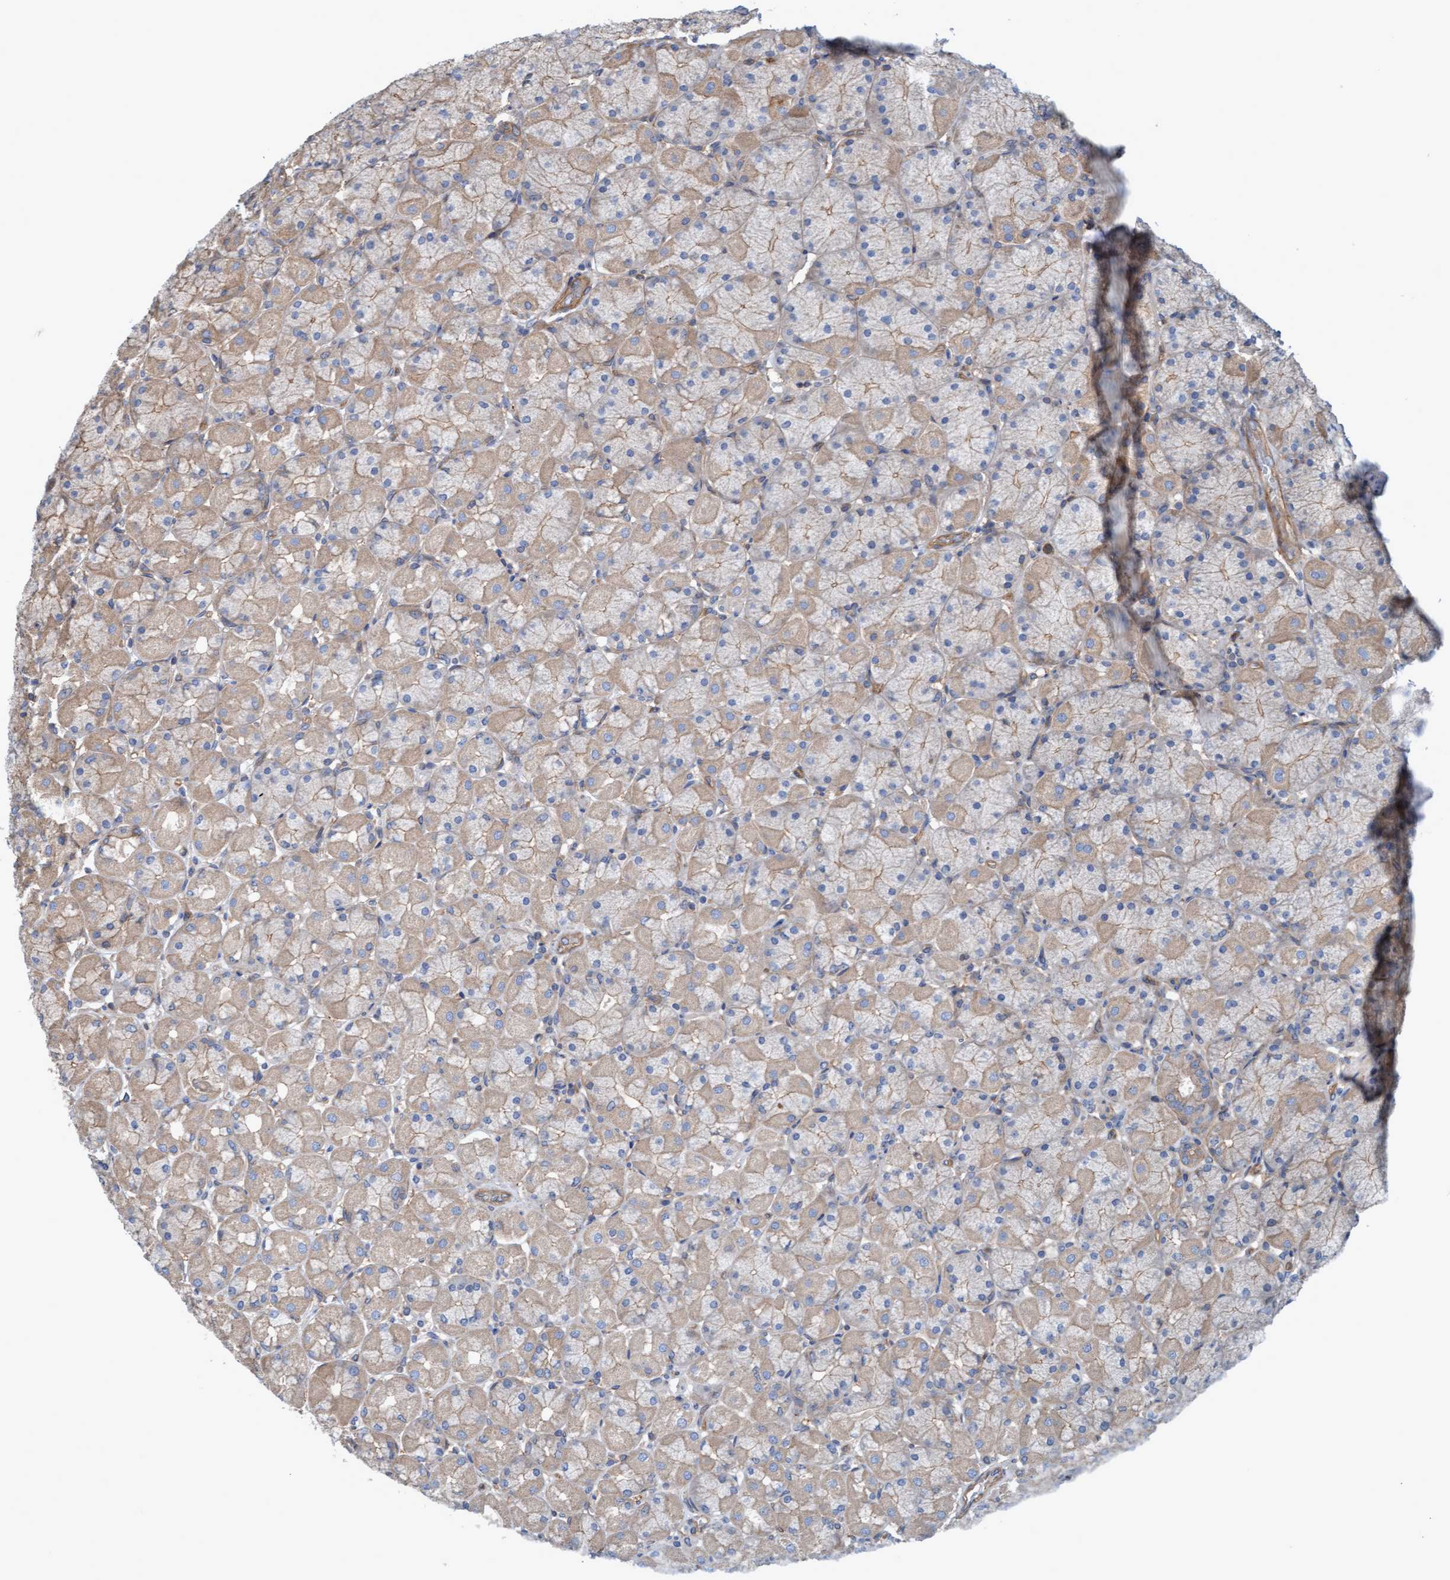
{"staining": {"intensity": "moderate", "quantity": "25%-75%", "location": "cytoplasmic/membranous"}, "tissue": "stomach", "cell_type": "Glandular cells", "image_type": "normal", "snomed": [{"axis": "morphology", "description": "Normal tissue, NOS"}, {"axis": "topography", "description": "Stomach, upper"}], "caption": "Immunohistochemical staining of normal stomach exhibits medium levels of moderate cytoplasmic/membranous staining in about 25%-75% of glandular cells.", "gene": "ERAL1", "patient": {"sex": "female", "age": 56}}